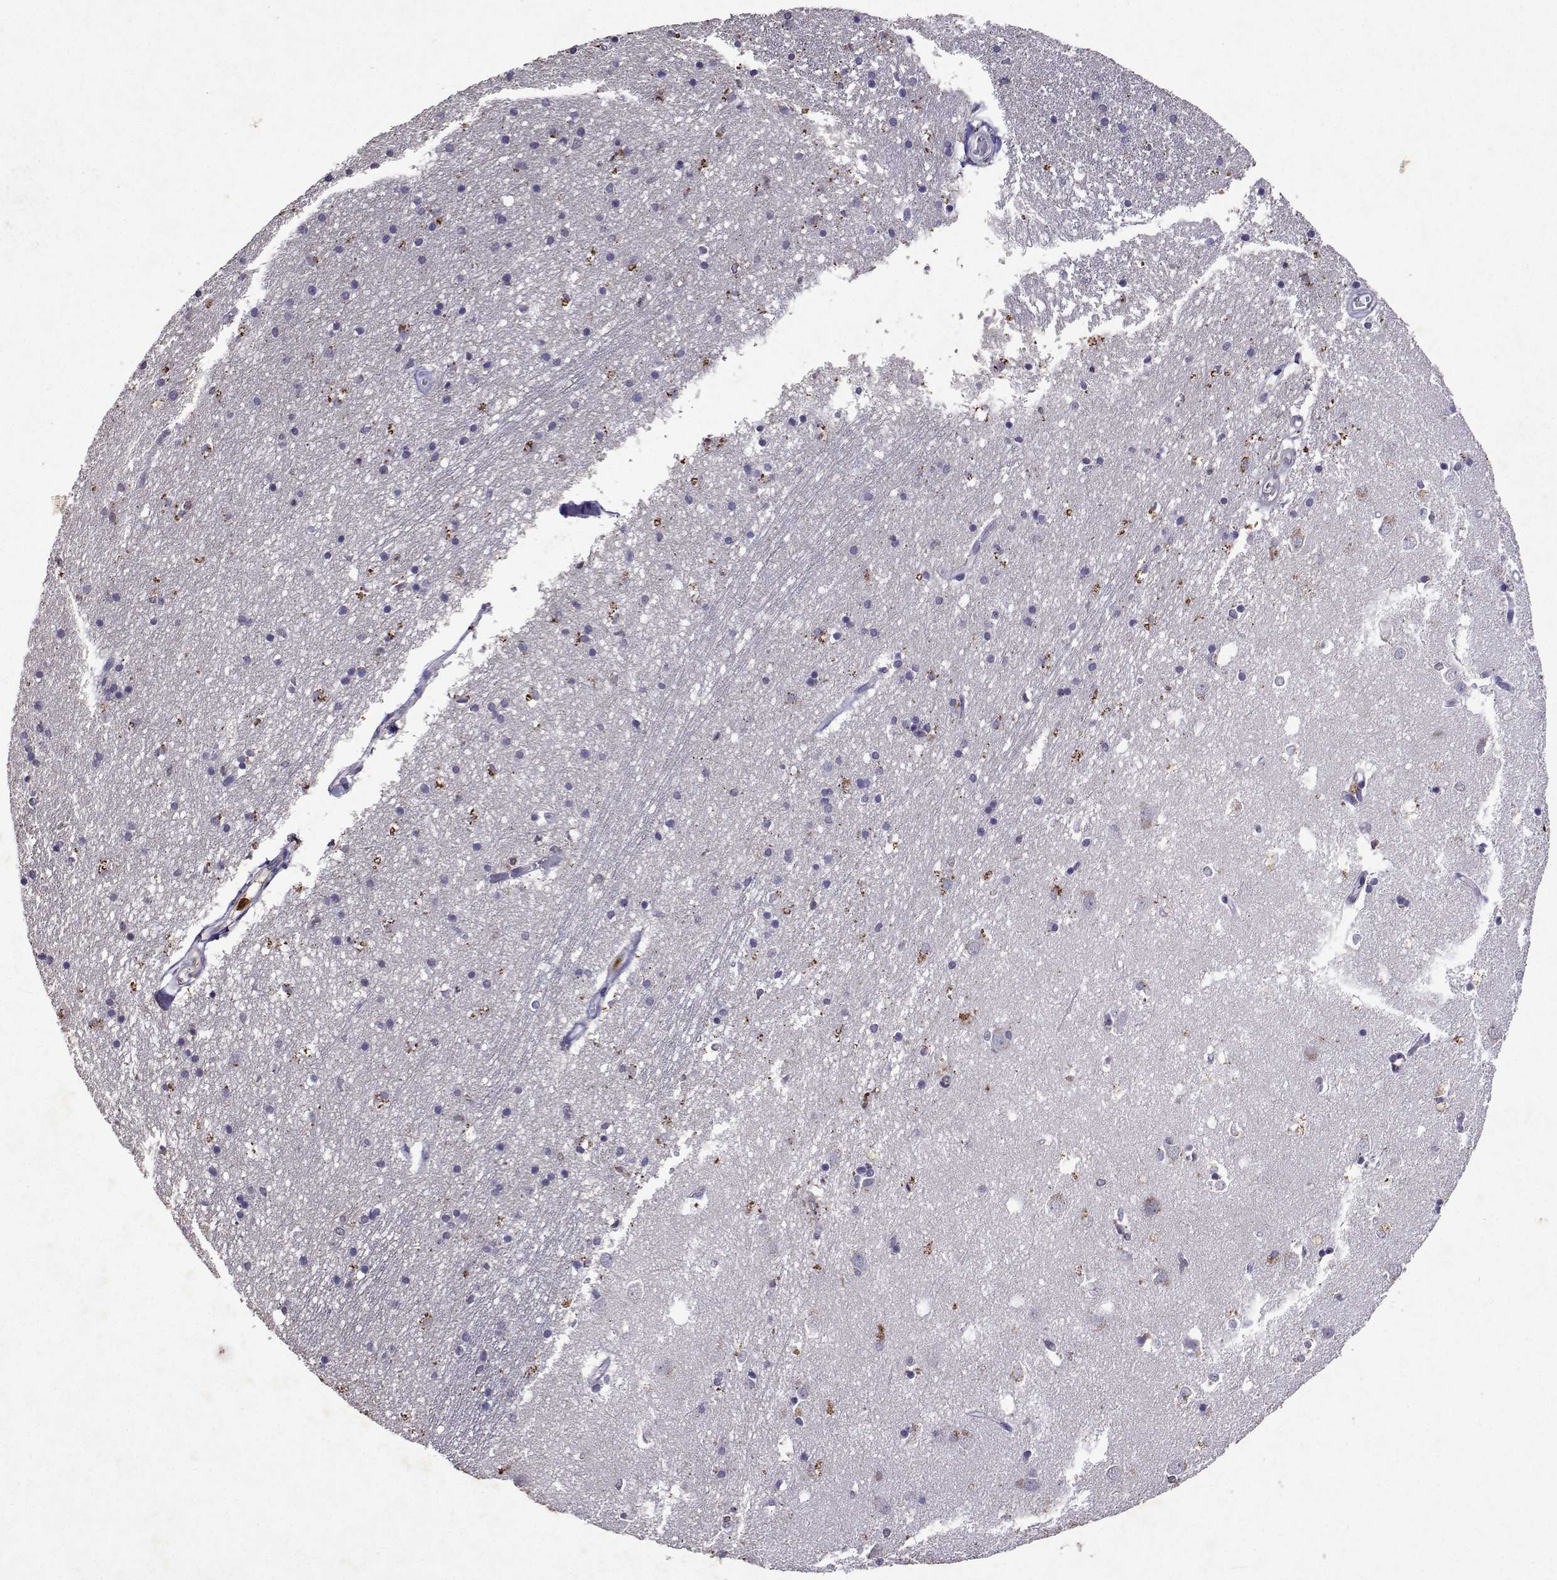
{"staining": {"intensity": "moderate", "quantity": "<25%", "location": "cytoplasmic/membranous"}, "tissue": "caudate", "cell_type": "Glial cells", "image_type": "normal", "snomed": [{"axis": "morphology", "description": "Normal tissue, NOS"}, {"axis": "topography", "description": "Lateral ventricle wall"}], "caption": "Immunohistochemistry of unremarkable human caudate reveals low levels of moderate cytoplasmic/membranous expression in approximately <25% of glial cells.", "gene": "APAF1", "patient": {"sex": "male", "age": 54}}